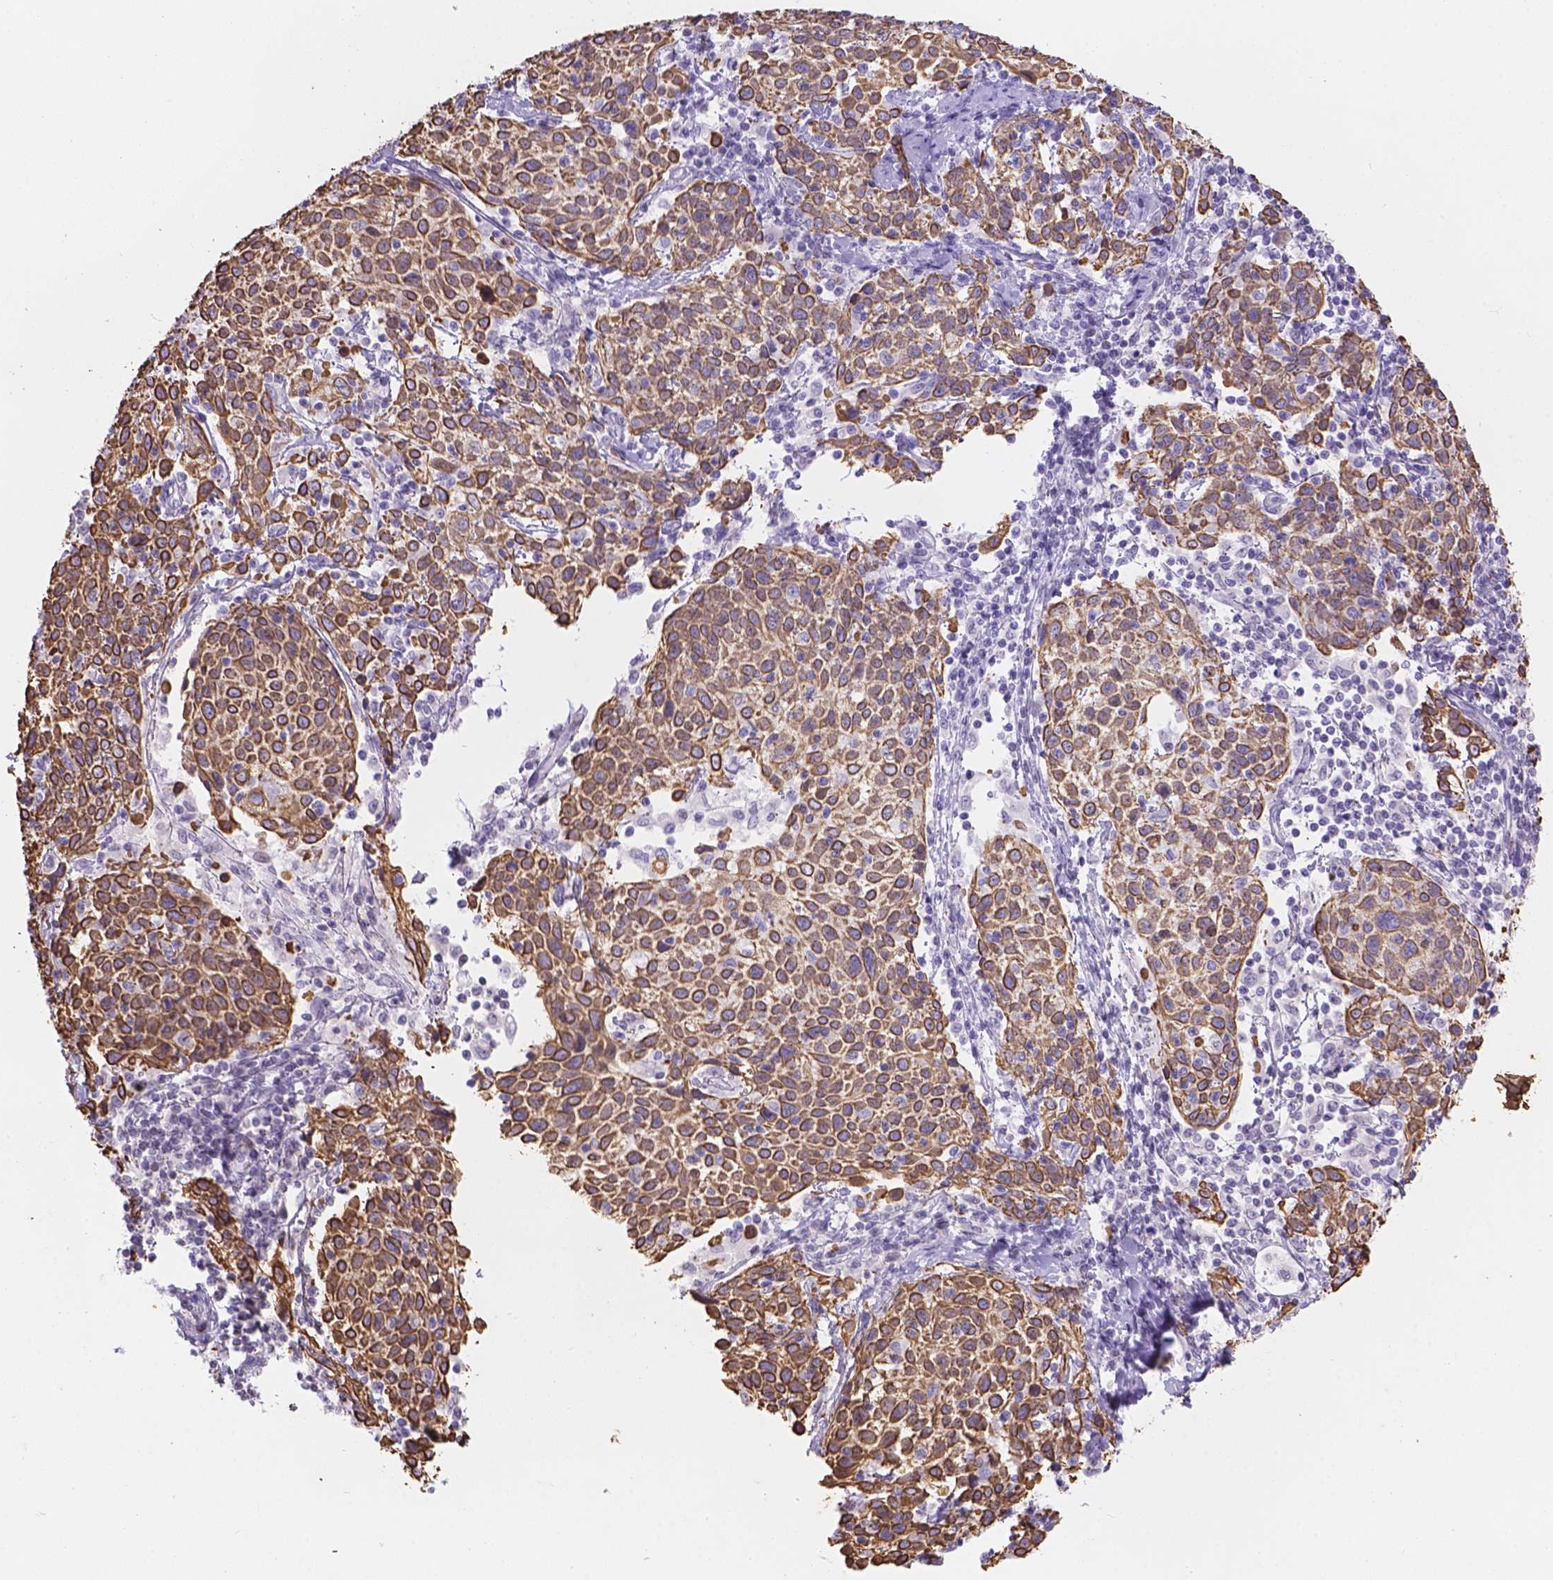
{"staining": {"intensity": "moderate", "quantity": ">75%", "location": "cytoplasmic/membranous"}, "tissue": "cervical cancer", "cell_type": "Tumor cells", "image_type": "cancer", "snomed": [{"axis": "morphology", "description": "Squamous cell carcinoma, NOS"}, {"axis": "topography", "description": "Cervix"}], "caption": "The micrograph reveals a brown stain indicating the presence of a protein in the cytoplasmic/membranous of tumor cells in squamous cell carcinoma (cervical). Ihc stains the protein of interest in brown and the nuclei are stained blue.", "gene": "DMWD", "patient": {"sex": "female", "age": 61}}